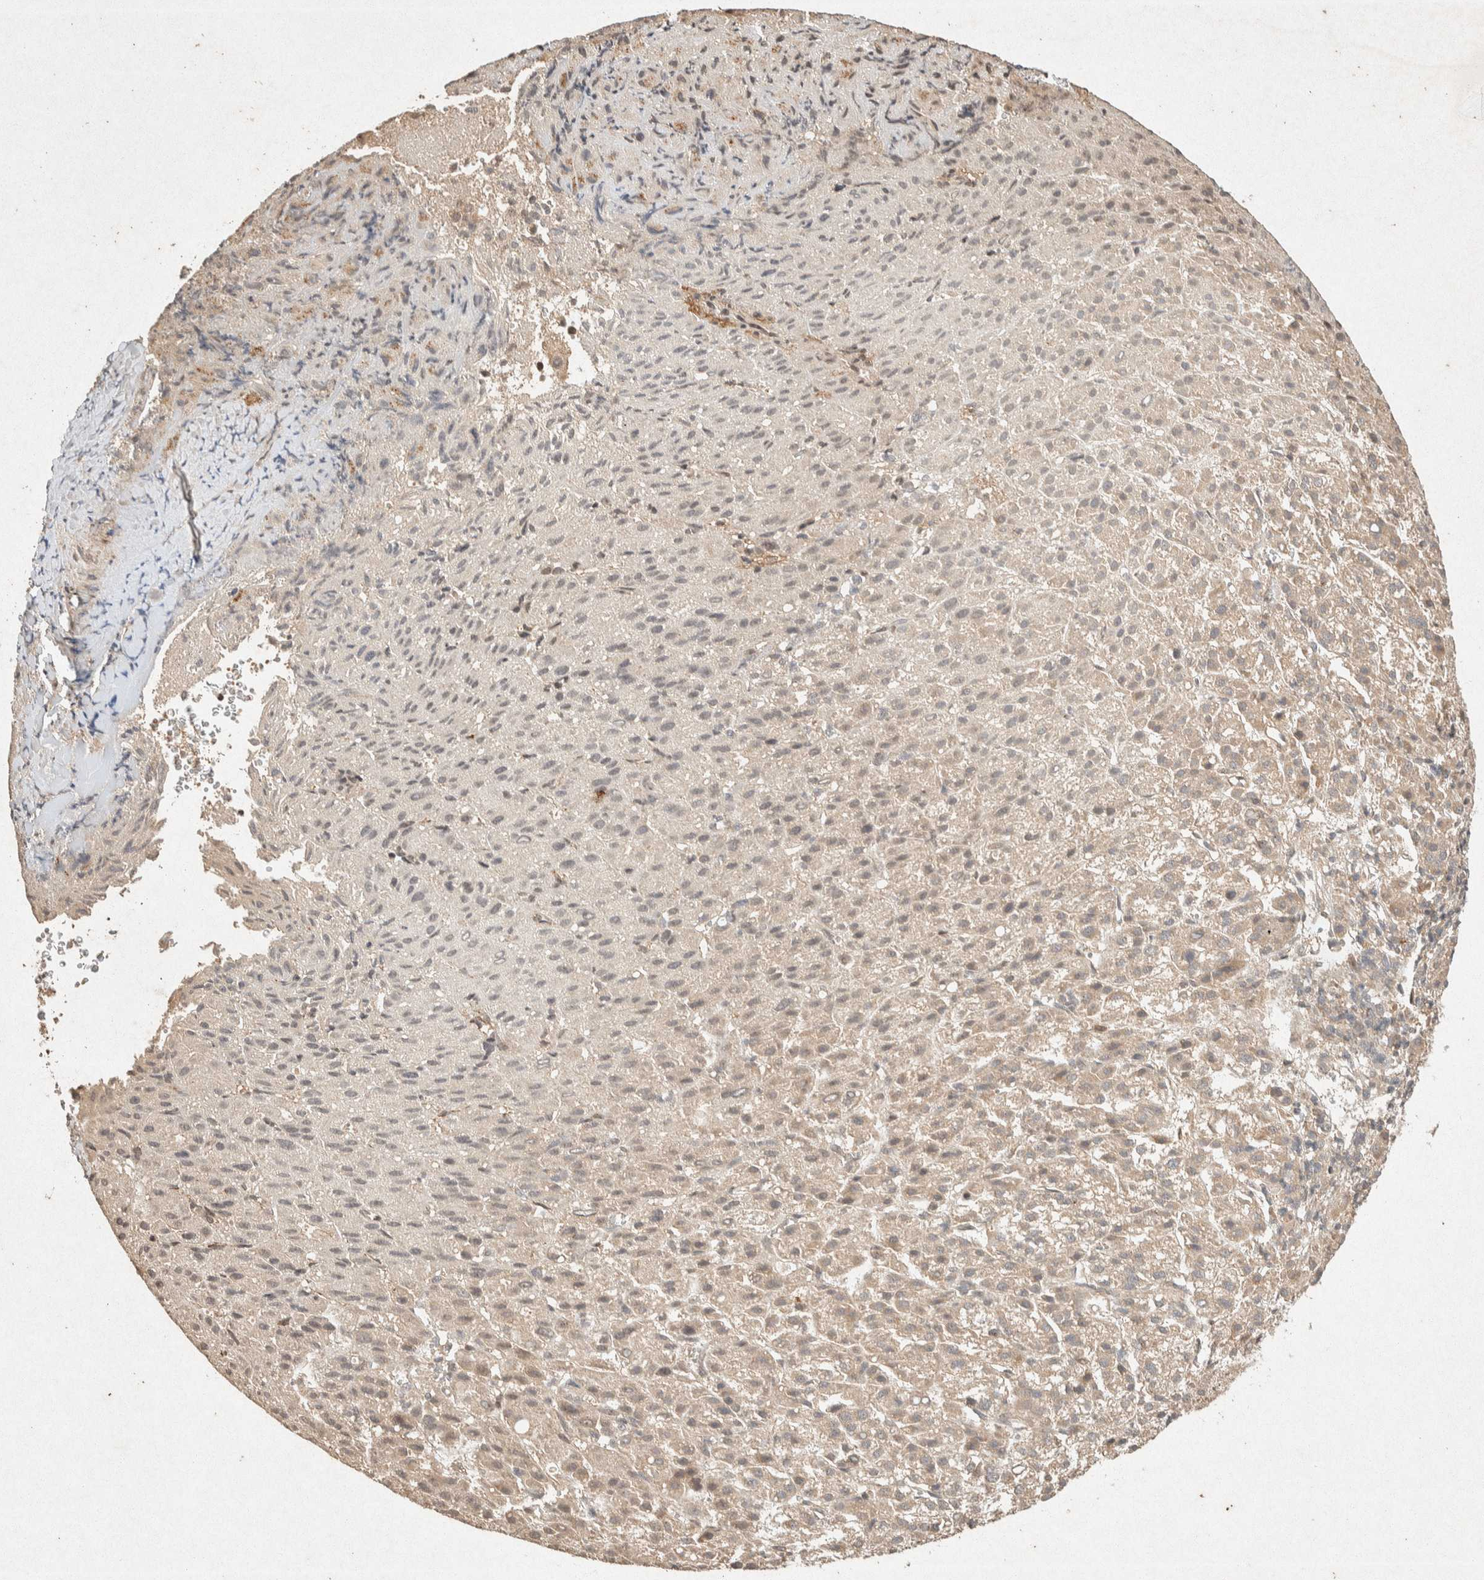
{"staining": {"intensity": "weak", "quantity": "<25%", "location": "cytoplasmic/membranous"}, "tissue": "liver cancer", "cell_type": "Tumor cells", "image_type": "cancer", "snomed": [{"axis": "morphology", "description": "Carcinoma, Hepatocellular, NOS"}, {"axis": "topography", "description": "Liver"}], "caption": "This is an IHC image of human liver cancer (hepatocellular carcinoma). There is no positivity in tumor cells.", "gene": "THRA", "patient": {"sex": "female", "age": 58}}